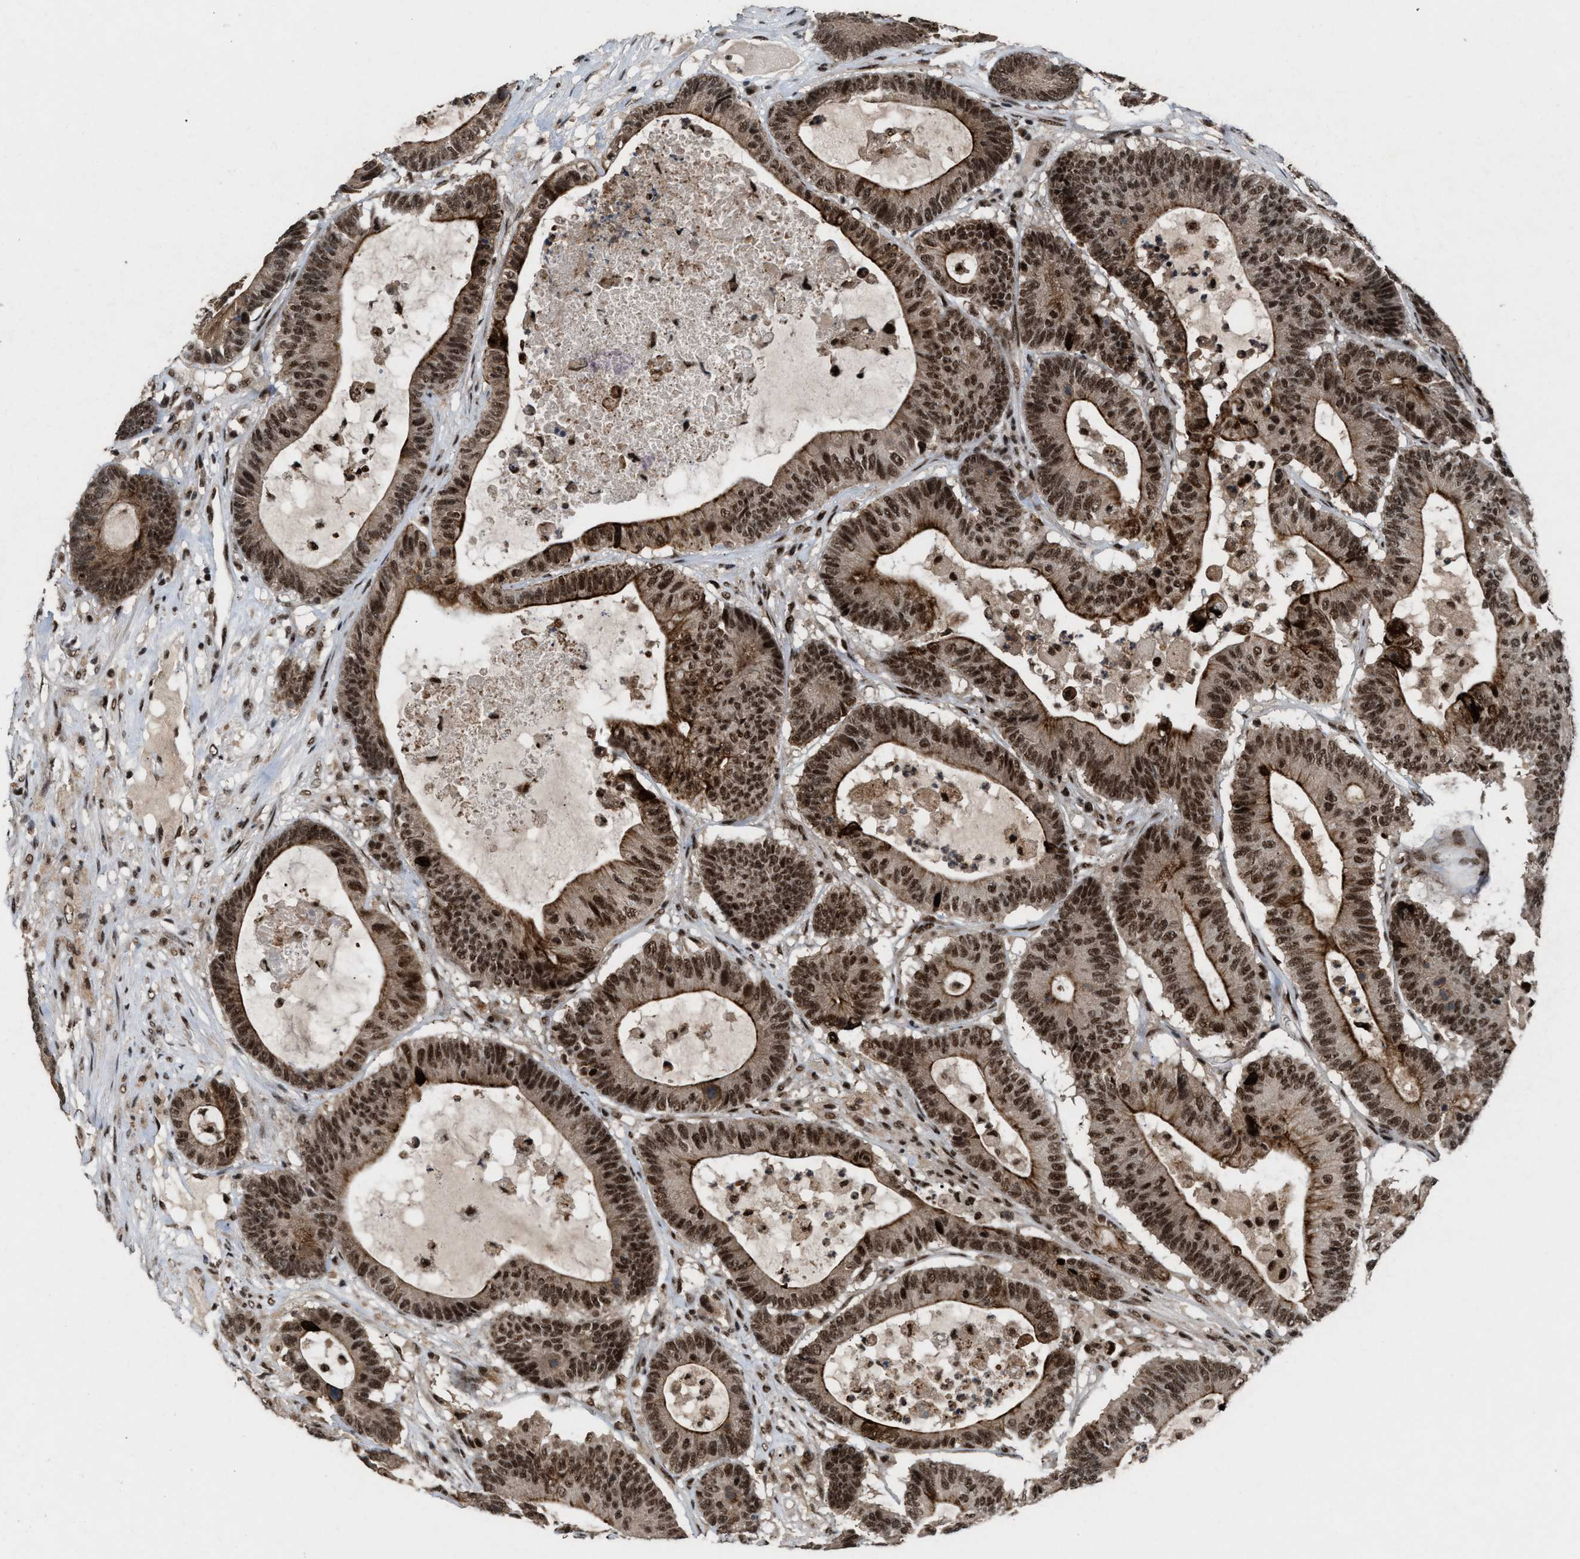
{"staining": {"intensity": "strong", "quantity": ">75%", "location": "nuclear"}, "tissue": "colorectal cancer", "cell_type": "Tumor cells", "image_type": "cancer", "snomed": [{"axis": "morphology", "description": "Adenocarcinoma, NOS"}, {"axis": "topography", "description": "Colon"}], "caption": "There is high levels of strong nuclear staining in tumor cells of colorectal cancer (adenocarcinoma), as demonstrated by immunohistochemical staining (brown color).", "gene": "PRPF4", "patient": {"sex": "female", "age": 84}}